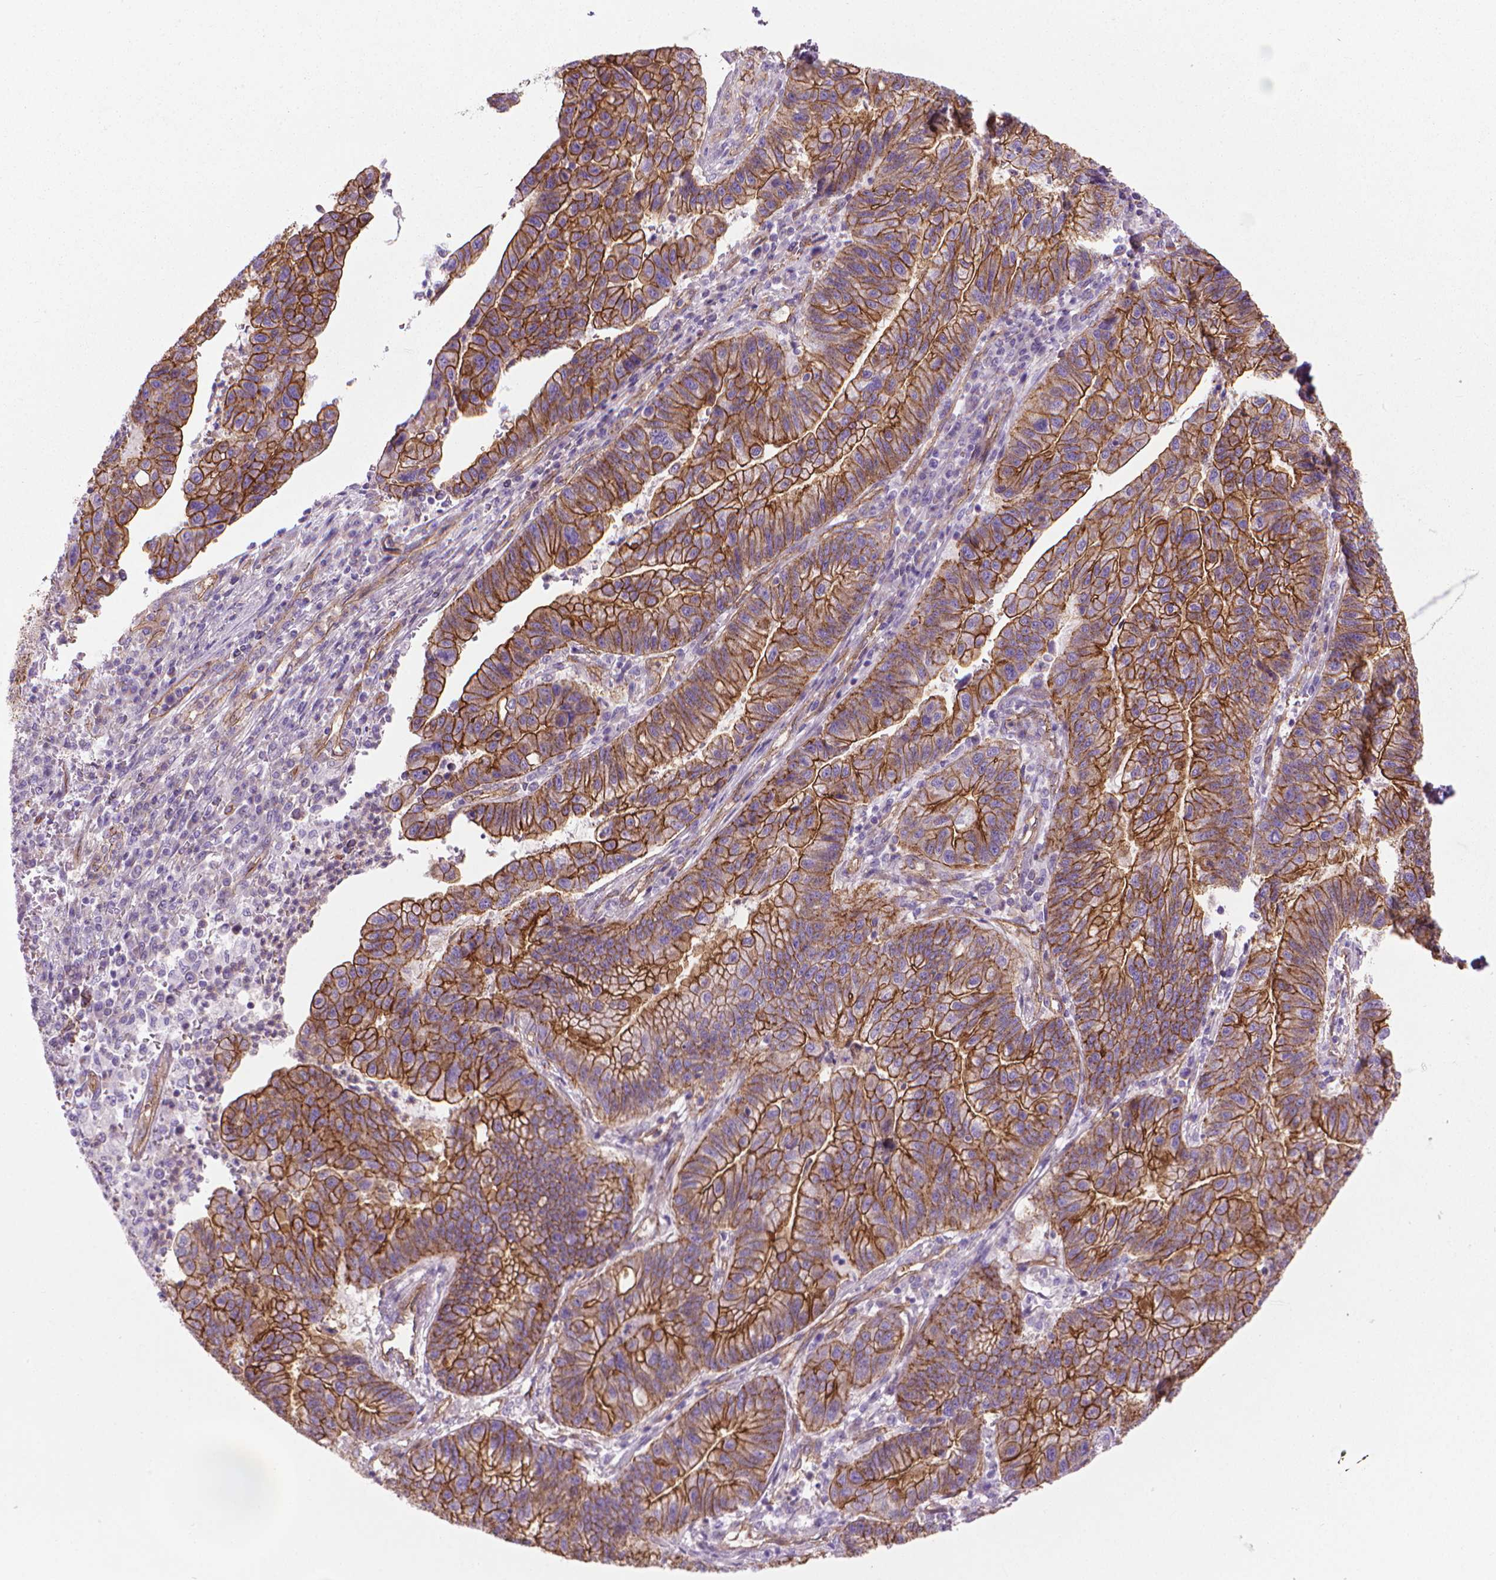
{"staining": {"intensity": "strong", "quantity": "25%-75%", "location": "cytoplasmic/membranous"}, "tissue": "stomach cancer", "cell_type": "Tumor cells", "image_type": "cancer", "snomed": [{"axis": "morphology", "description": "Adenocarcinoma, NOS"}, {"axis": "topography", "description": "Stomach"}], "caption": "A high-resolution photomicrograph shows immunohistochemistry staining of stomach adenocarcinoma, which demonstrates strong cytoplasmic/membranous staining in approximately 25%-75% of tumor cells.", "gene": "TENT5A", "patient": {"sex": "male", "age": 83}}